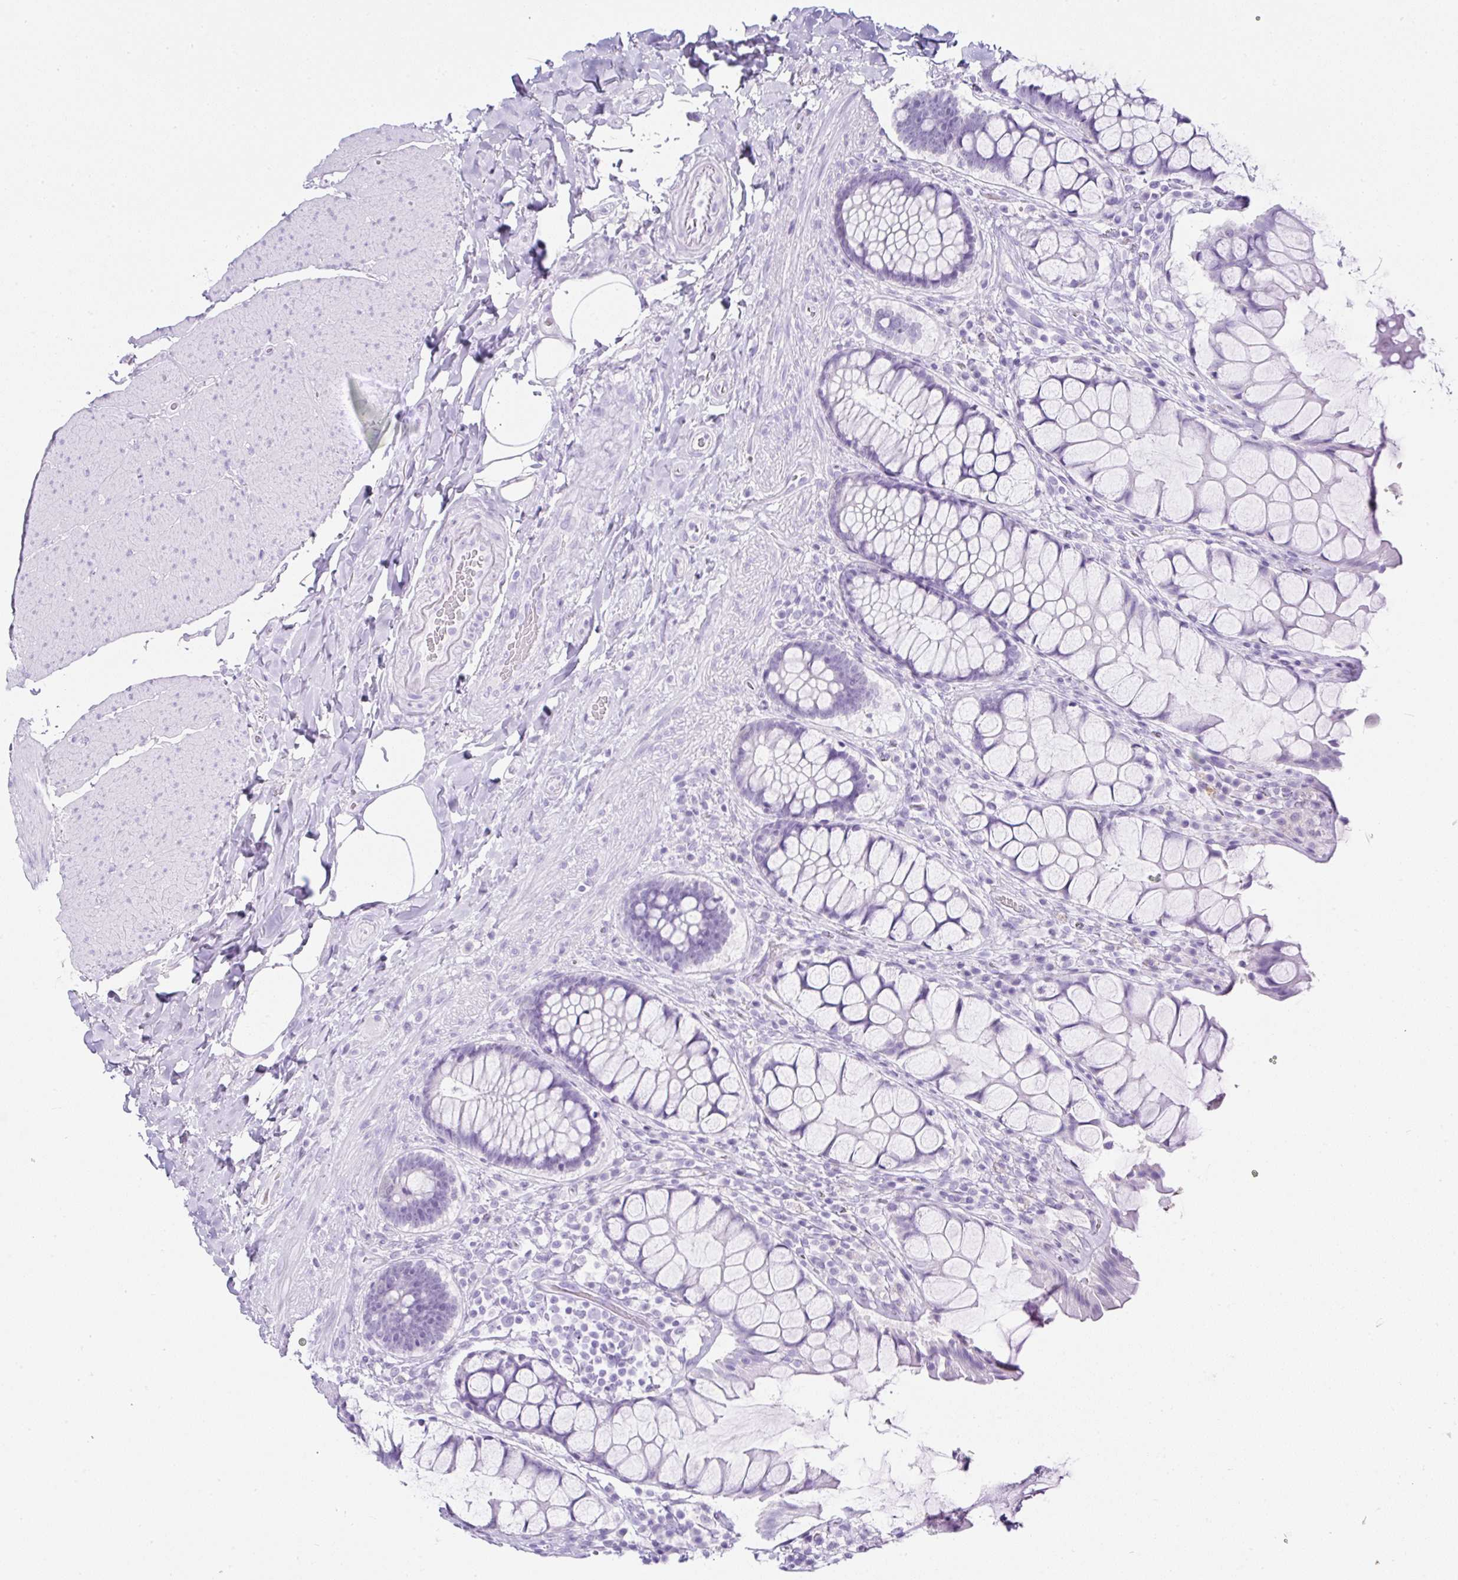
{"staining": {"intensity": "negative", "quantity": "none", "location": "none"}, "tissue": "rectum", "cell_type": "Glandular cells", "image_type": "normal", "snomed": [{"axis": "morphology", "description": "Normal tissue, NOS"}, {"axis": "topography", "description": "Rectum"}], "caption": "Immunohistochemistry (IHC) of normal rectum demonstrates no expression in glandular cells. (Stains: DAB (3,3'-diaminobenzidine) immunohistochemistry (IHC) with hematoxylin counter stain, Microscopy: brightfield microscopy at high magnification).", "gene": "SERPINB3", "patient": {"sex": "female", "age": 58}}